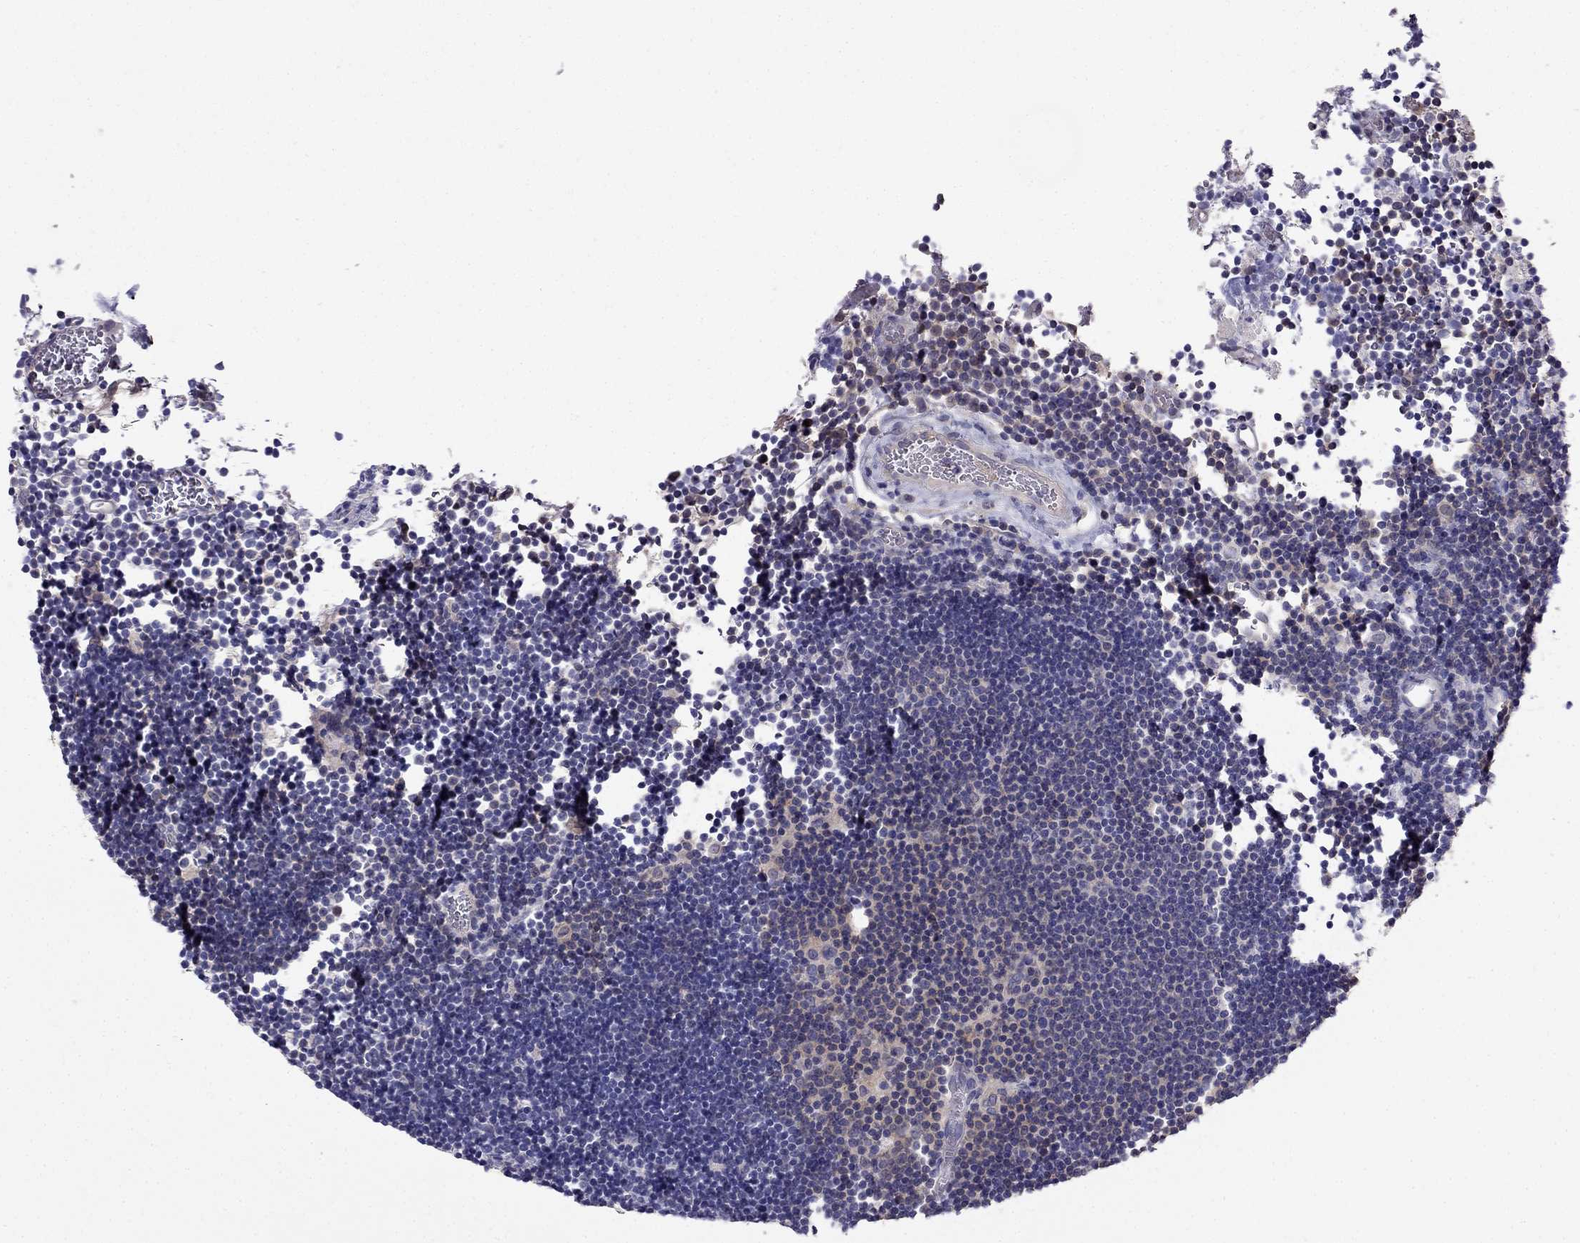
{"staining": {"intensity": "negative", "quantity": "none", "location": "none"}, "tissue": "lymphoma", "cell_type": "Tumor cells", "image_type": "cancer", "snomed": [{"axis": "morphology", "description": "Malignant lymphoma, non-Hodgkin's type, Low grade"}, {"axis": "topography", "description": "Brain"}], "caption": "DAB (3,3'-diaminobenzidine) immunohistochemical staining of low-grade malignant lymphoma, non-Hodgkin's type shows no significant expression in tumor cells.", "gene": "SCNN1D", "patient": {"sex": "female", "age": 66}}